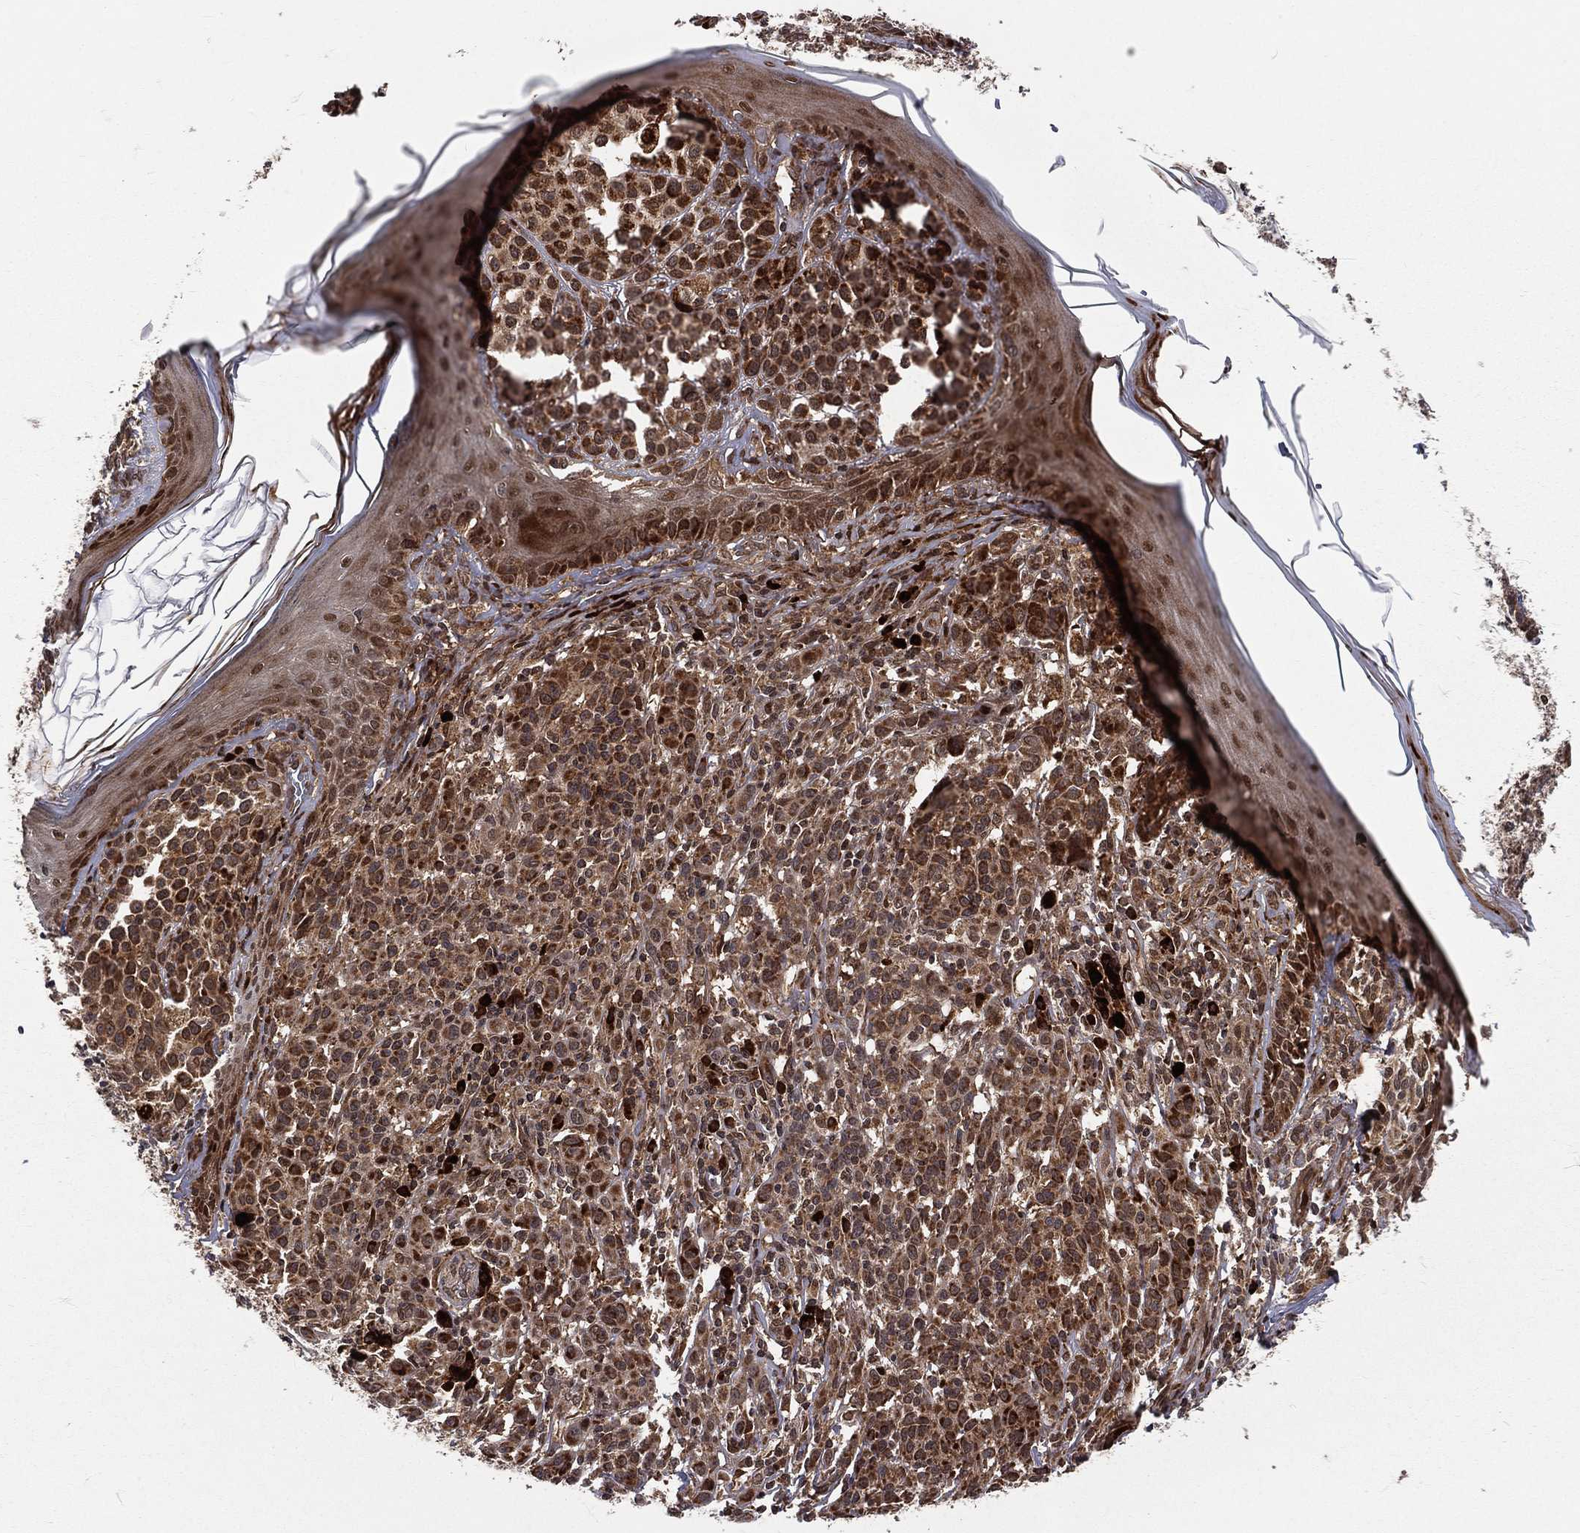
{"staining": {"intensity": "strong", "quantity": ">75%", "location": "cytoplasmic/membranous"}, "tissue": "melanoma", "cell_type": "Tumor cells", "image_type": "cancer", "snomed": [{"axis": "morphology", "description": "Malignant melanoma, NOS"}, {"axis": "topography", "description": "Skin"}], "caption": "Human melanoma stained for a protein (brown) shows strong cytoplasmic/membranous positive positivity in about >75% of tumor cells.", "gene": "MDM2", "patient": {"sex": "male", "age": 79}}